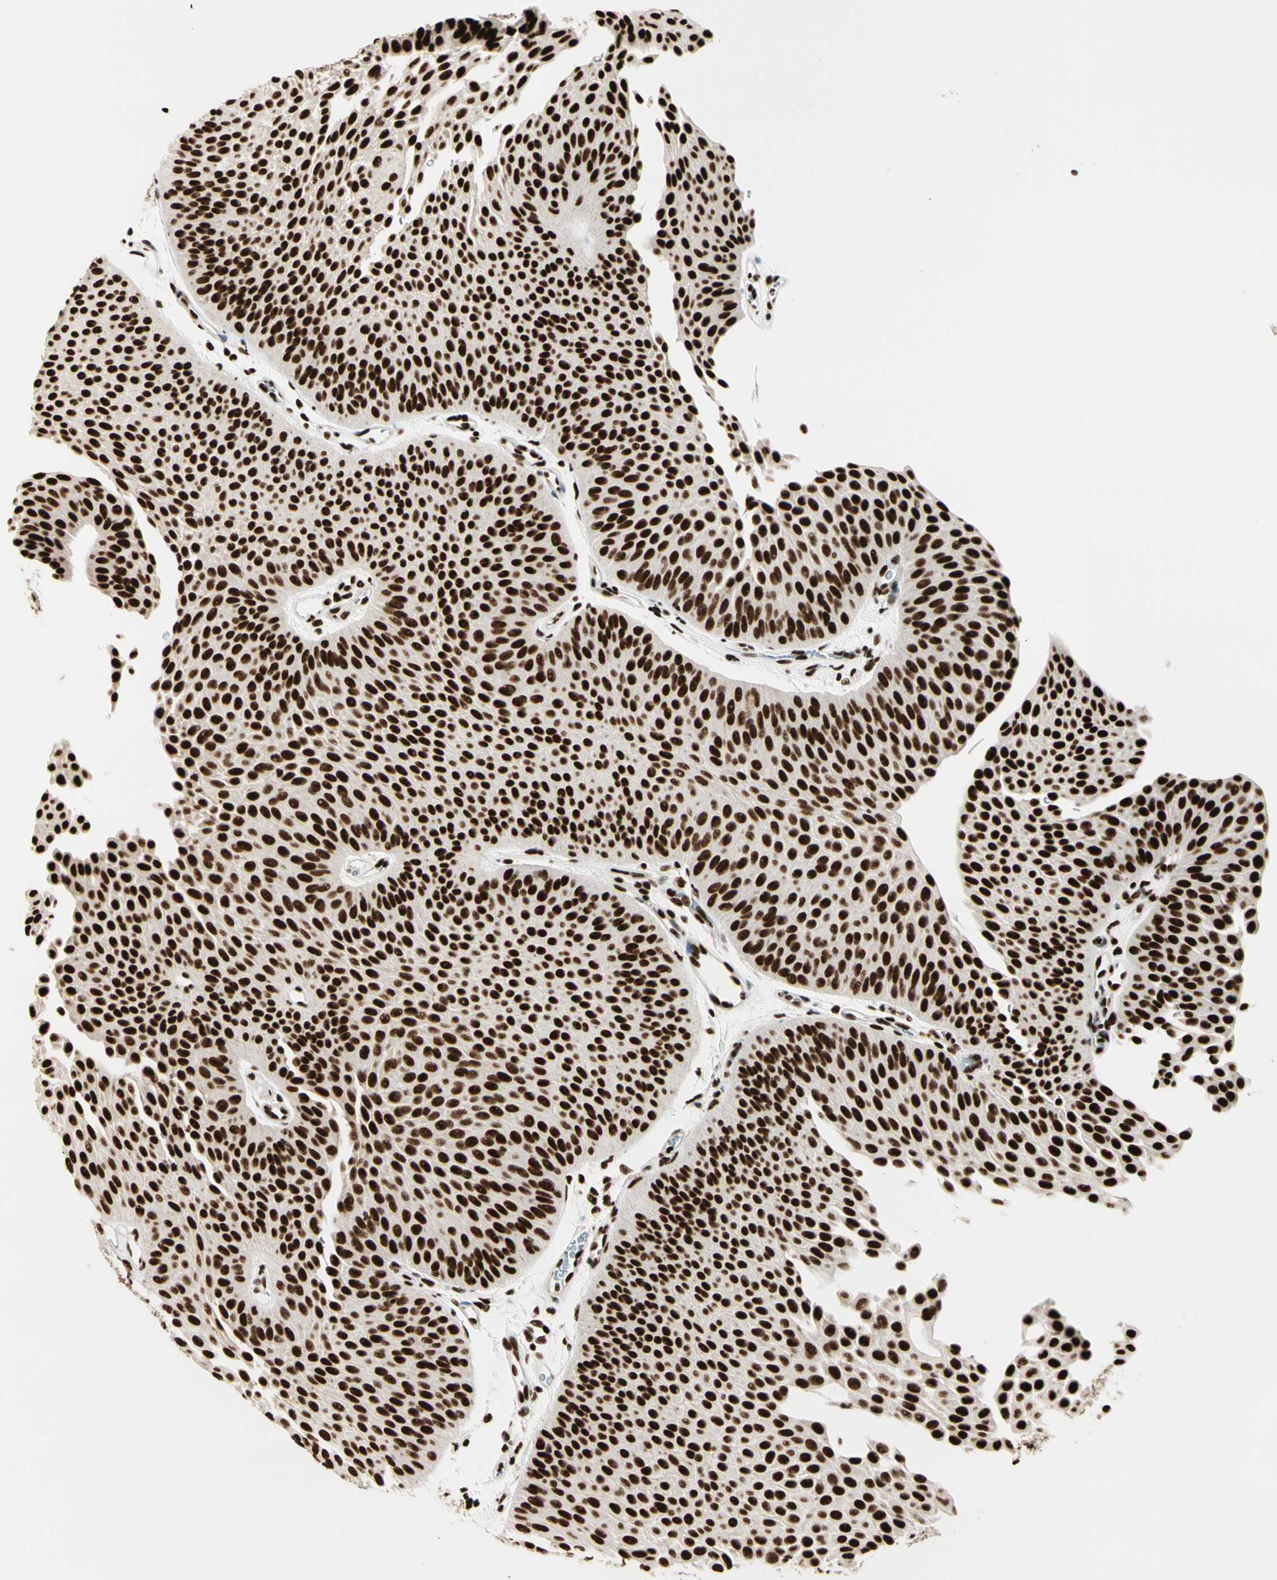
{"staining": {"intensity": "strong", "quantity": ">75%", "location": "nuclear"}, "tissue": "urothelial cancer", "cell_type": "Tumor cells", "image_type": "cancer", "snomed": [{"axis": "morphology", "description": "Urothelial carcinoma, Low grade"}, {"axis": "topography", "description": "Urinary bladder"}], "caption": "Immunohistochemistry micrograph of neoplastic tissue: urothelial cancer stained using immunohistochemistry shows high levels of strong protein expression localized specifically in the nuclear of tumor cells, appearing as a nuclear brown color.", "gene": "CCAR1", "patient": {"sex": "female", "age": 60}}